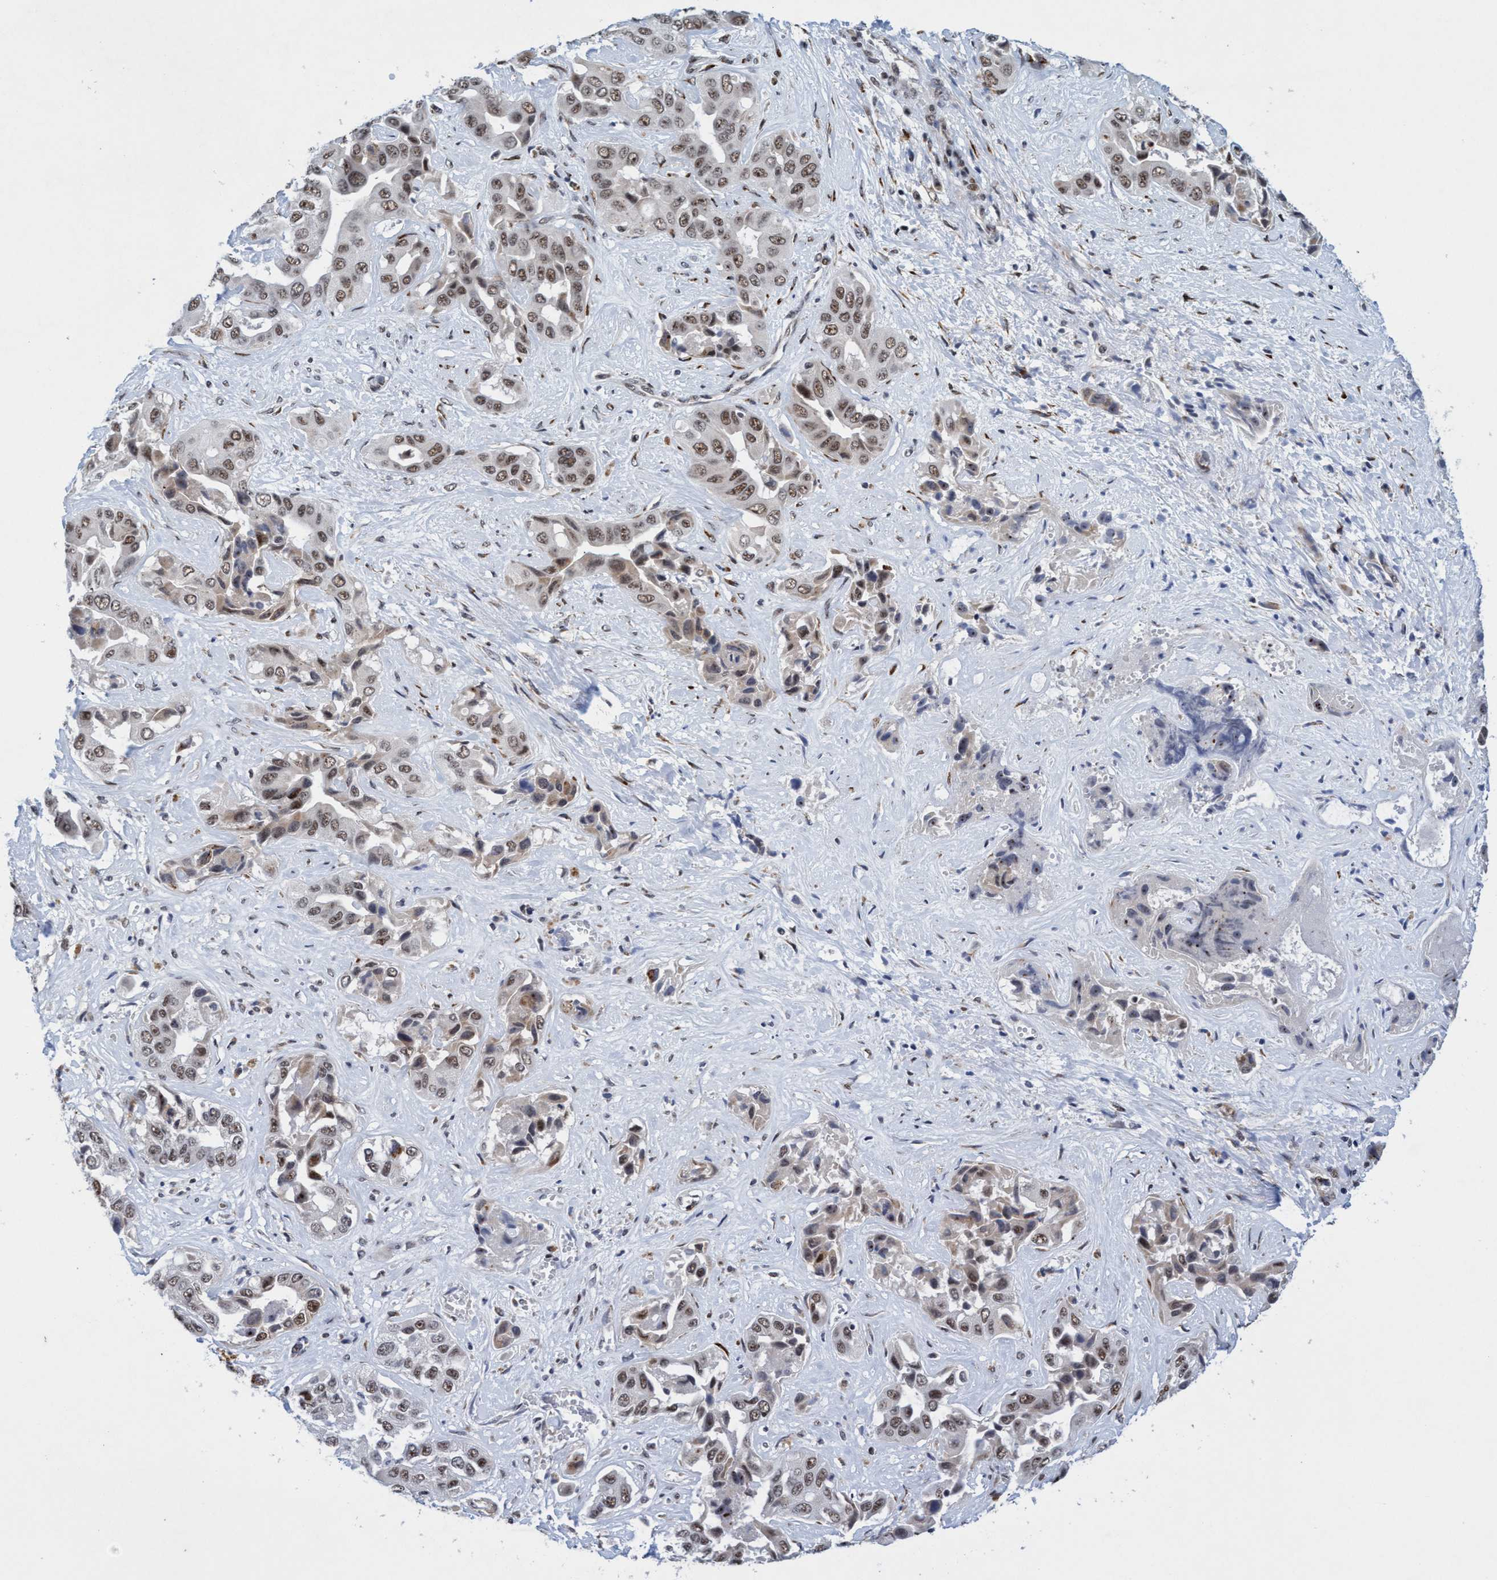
{"staining": {"intensity": "weak", "quantity": ">75%", "location": "nuclear"}, "tissue": "liver cancer", "cell_type": "Tumor cells", "image_type": "cancer", "snomed": [{"axis": "morphology", "description": "Cholangiocarcinoma"}, {"axis": "topography", "description": "Liver"}], "caption": "High-power microscopy captured an immunohistochemistry micrograph of liver cancer (cholangiocarcinoma), revealing weak nuclear expression in about >75% of tumor cells. The staining was performed using DAB, with brown indicating positive protein expression. Nuclei are stained blue with hematoxylin.", "gene": "GLT6D1", "patient": {"sex": "female", "age": 52}}